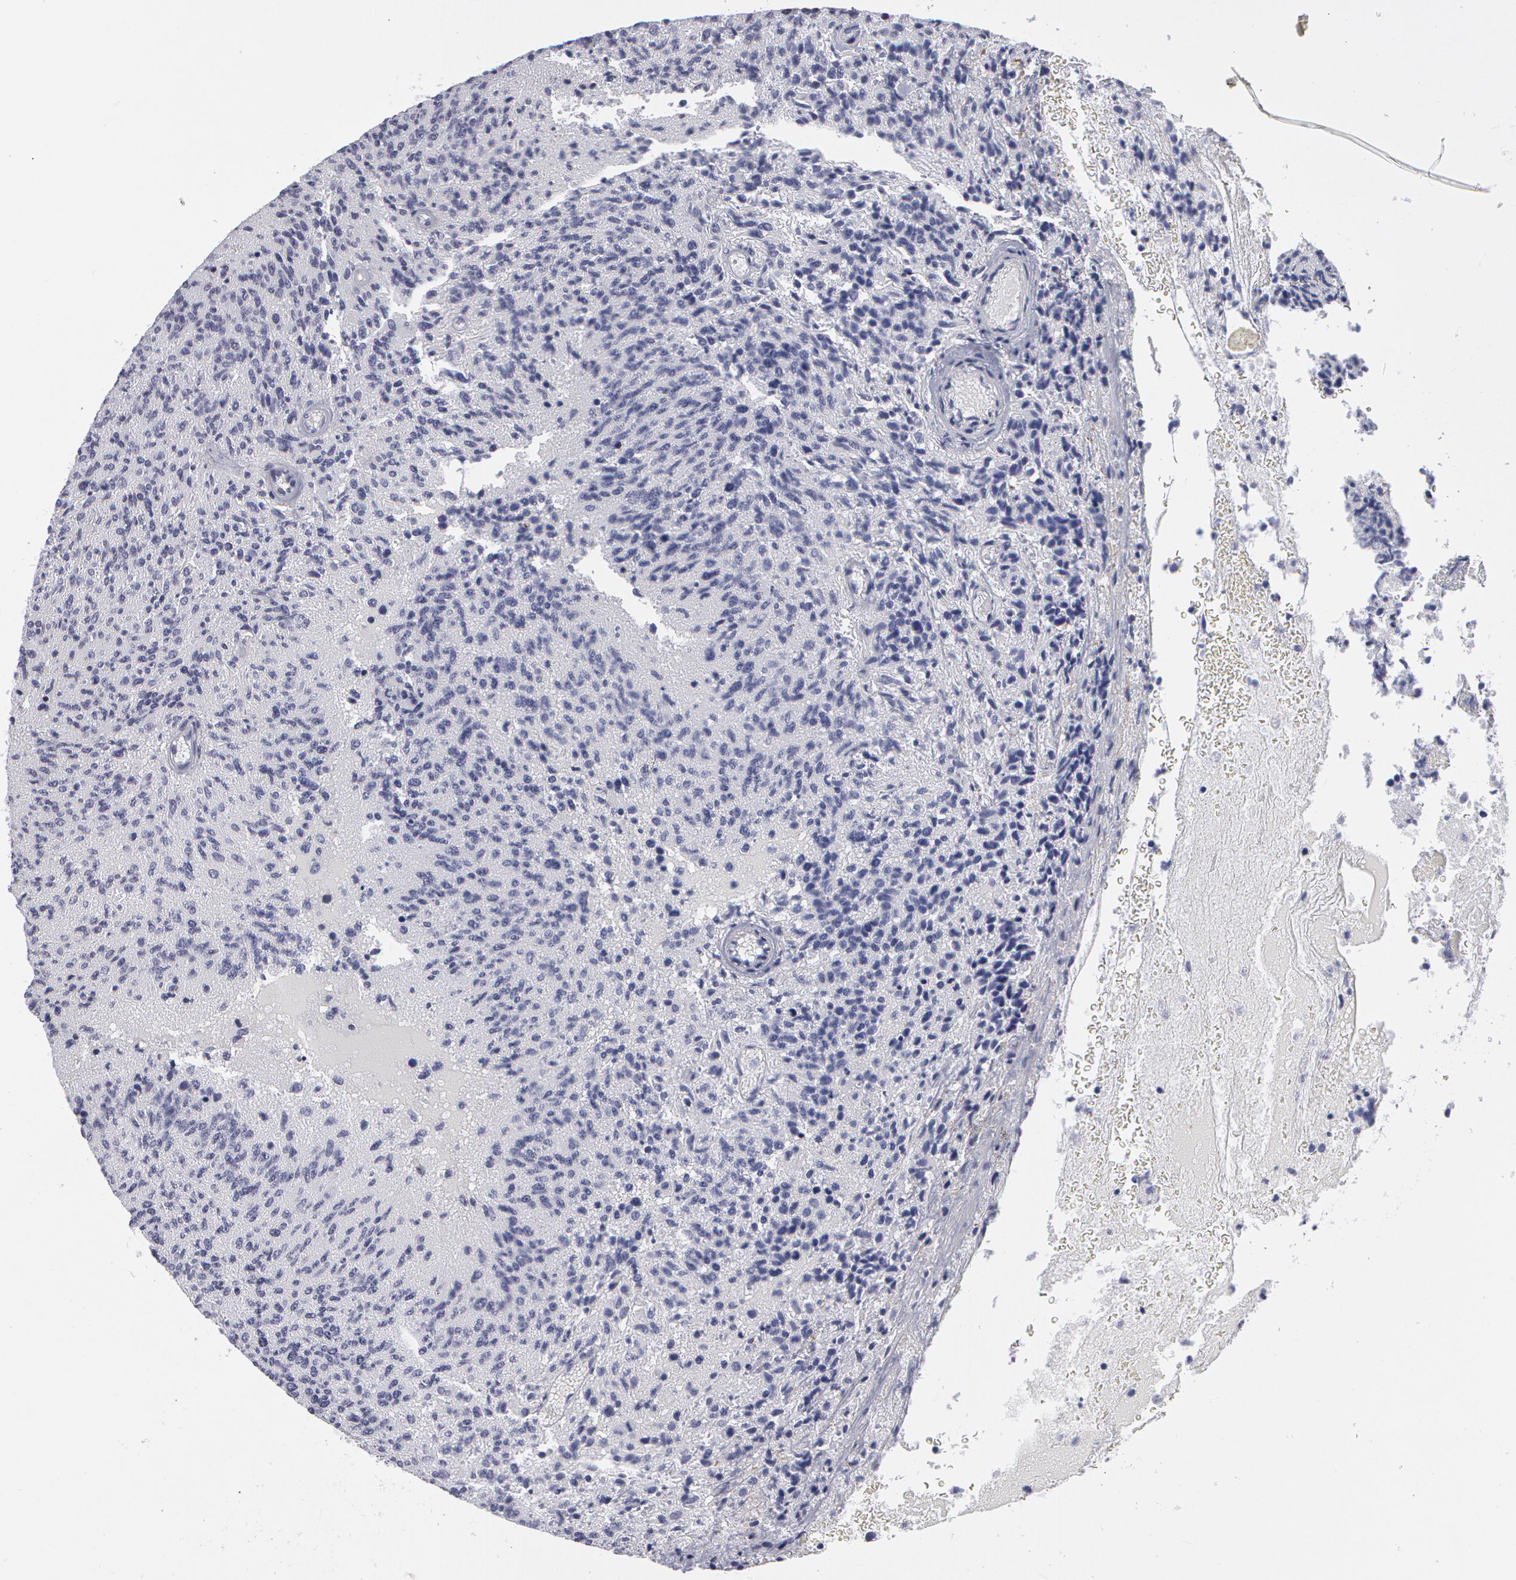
{"staining": {"intensity": "negative", "quantity": "none", "location": "none"}, "tissue": "glioma", "cell_type": "Tumor cells", "image_type": "cancer", "snomed": [{"axis": "morphology", "description": "Glioma, malignant, High grade"}, {"axis": "topography", "description": "Brain"}], "caption": "This micrograph is of malignant glioma (high-grade) stained with immunohistochemistry (IHC) to label a protein in brown with the nuclei are counter-stained blue. There is no expression in tumor cells.", "gene": "SMC1B", "patient": {"sex": "male", "age": 36}}